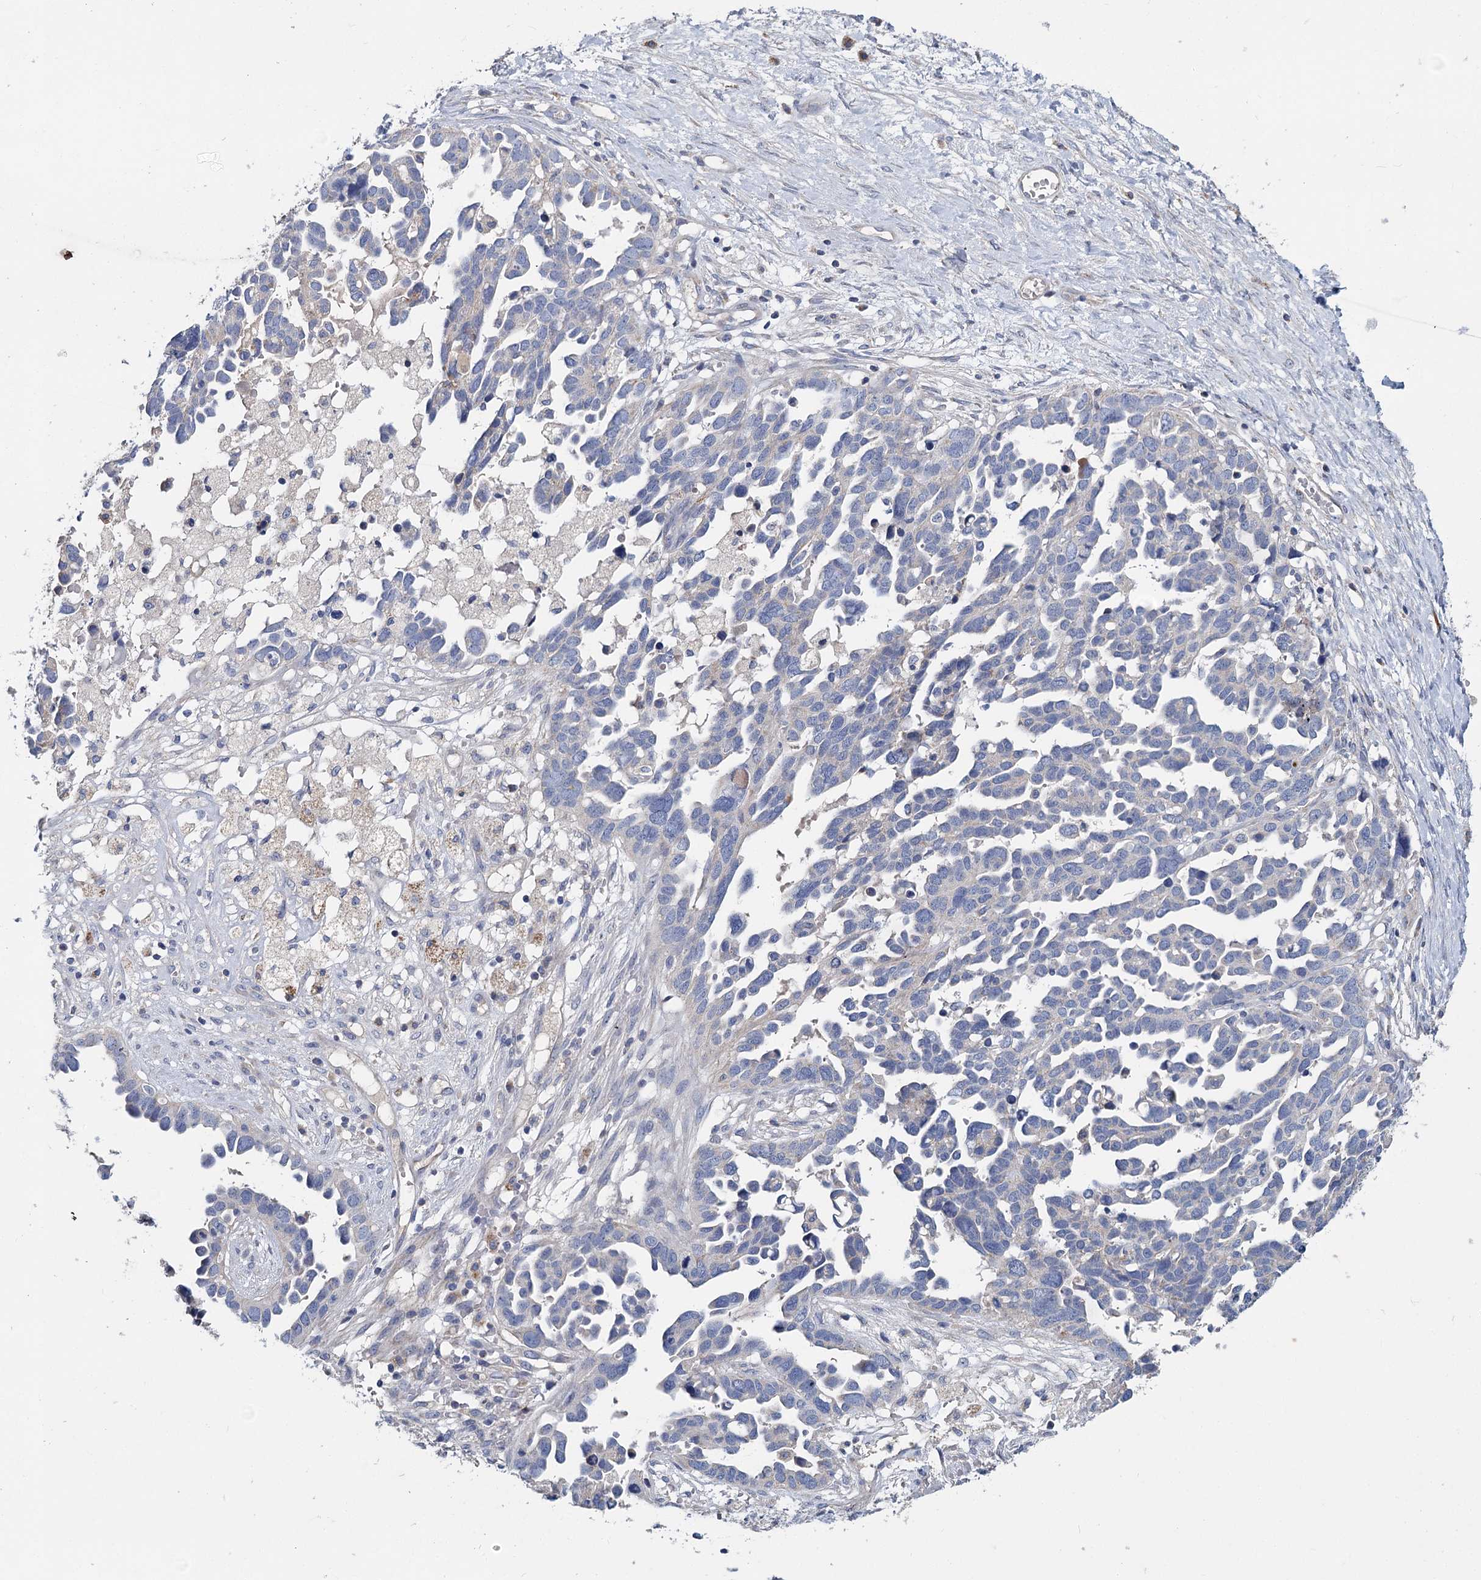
{"staining": {"intensity": "negative", "quantity": "none", "location": "none"}, "tissue": "ovarian cancer", "cell_type": "Tumor cells", "image_type": "cancer", "snomed": [{"axis": "morphology", "description": "Cystadenocarcinoma, serous, NOS"}, {"axis": "topography", "description": "Ovary"}], "caption": "This is a micrograph of immunohistochemistry staining of ovarian serous cystadenocarcinoma, which shows no expression in tumor cells.", "gene": "ANKRD16", "patient": {"sex": "female", "age": 54}}